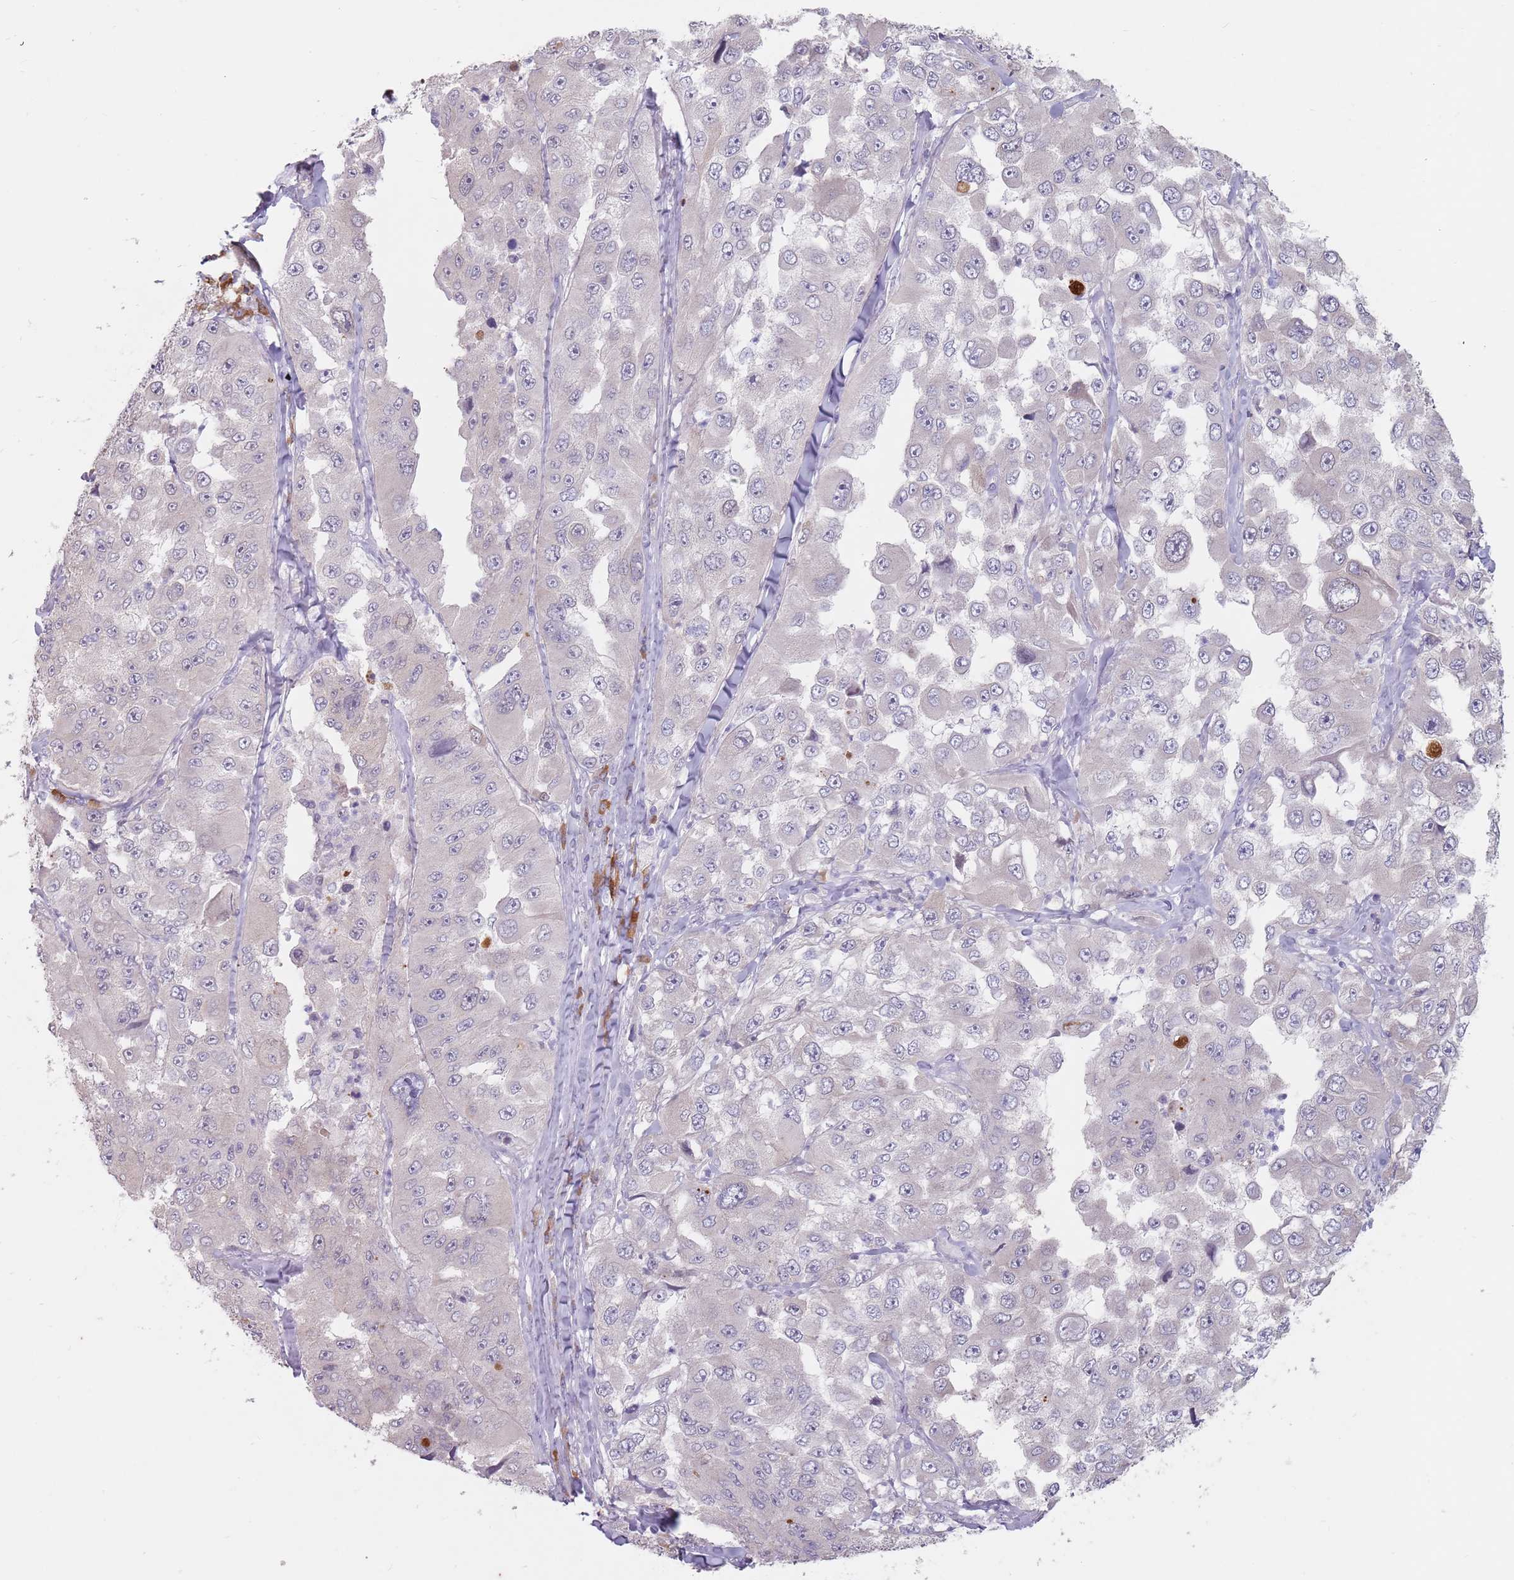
{"staining": {"intensity": "negative", "quantity": "none", "location": "none"}, "tissue": "melanoma", "cell_type": "Tumor cells", "image_type": "cancer", "snomed": [{"axis": "morphology", "description": "Malignant melanoma, Metastatic site"}, {"axis": "topography", "description": "Lymph node"}], "caption": "The image exhibits no staining of tumor cells in malignant melanoma (metastatic site).", "gene": "DXO", "patient": {"sex": "male", "age": 62}}